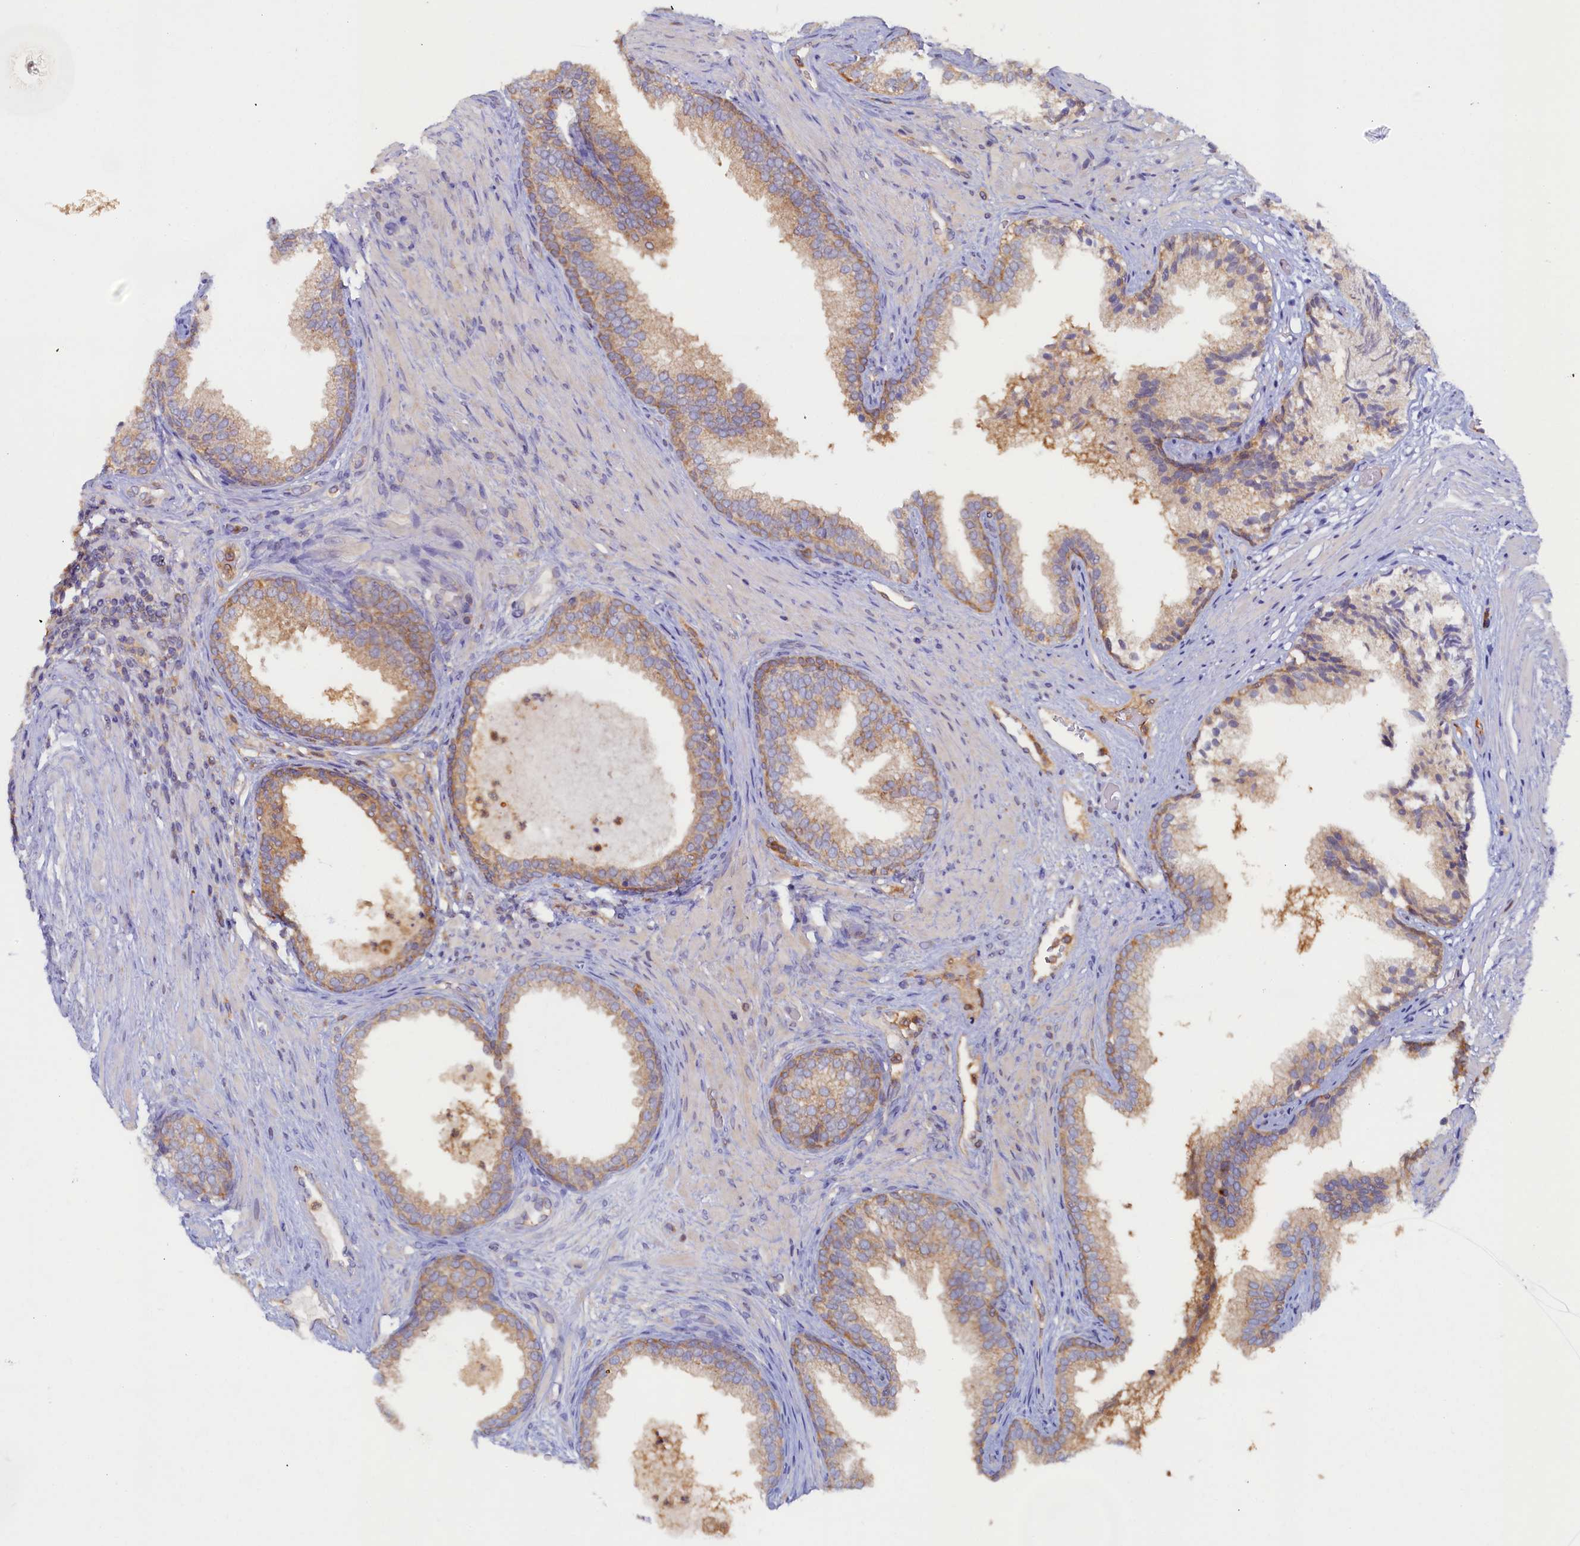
{"staining": {"intensity": "moderate", "quantity": "25%-75%", "location": "cytoplasmic/membranous"}, "tissue": "prostate", "cell_type": "Glandular cells", "image_type": "normal", "snomed": [{"axis": "morphology", "description": "Normal tissue, NOS"}, {"axis": "topography", "description": "Prostate"}], "caption": "A brown stain labels moderate cytoplasmic/membranous staining of a protein in glandular cells of normal human prostate. (brown staining indicates protein expression, while blue staining denotes nuclei).", "gene": "TIMM8B", "patient": {"sex": "male", "age": 76}}